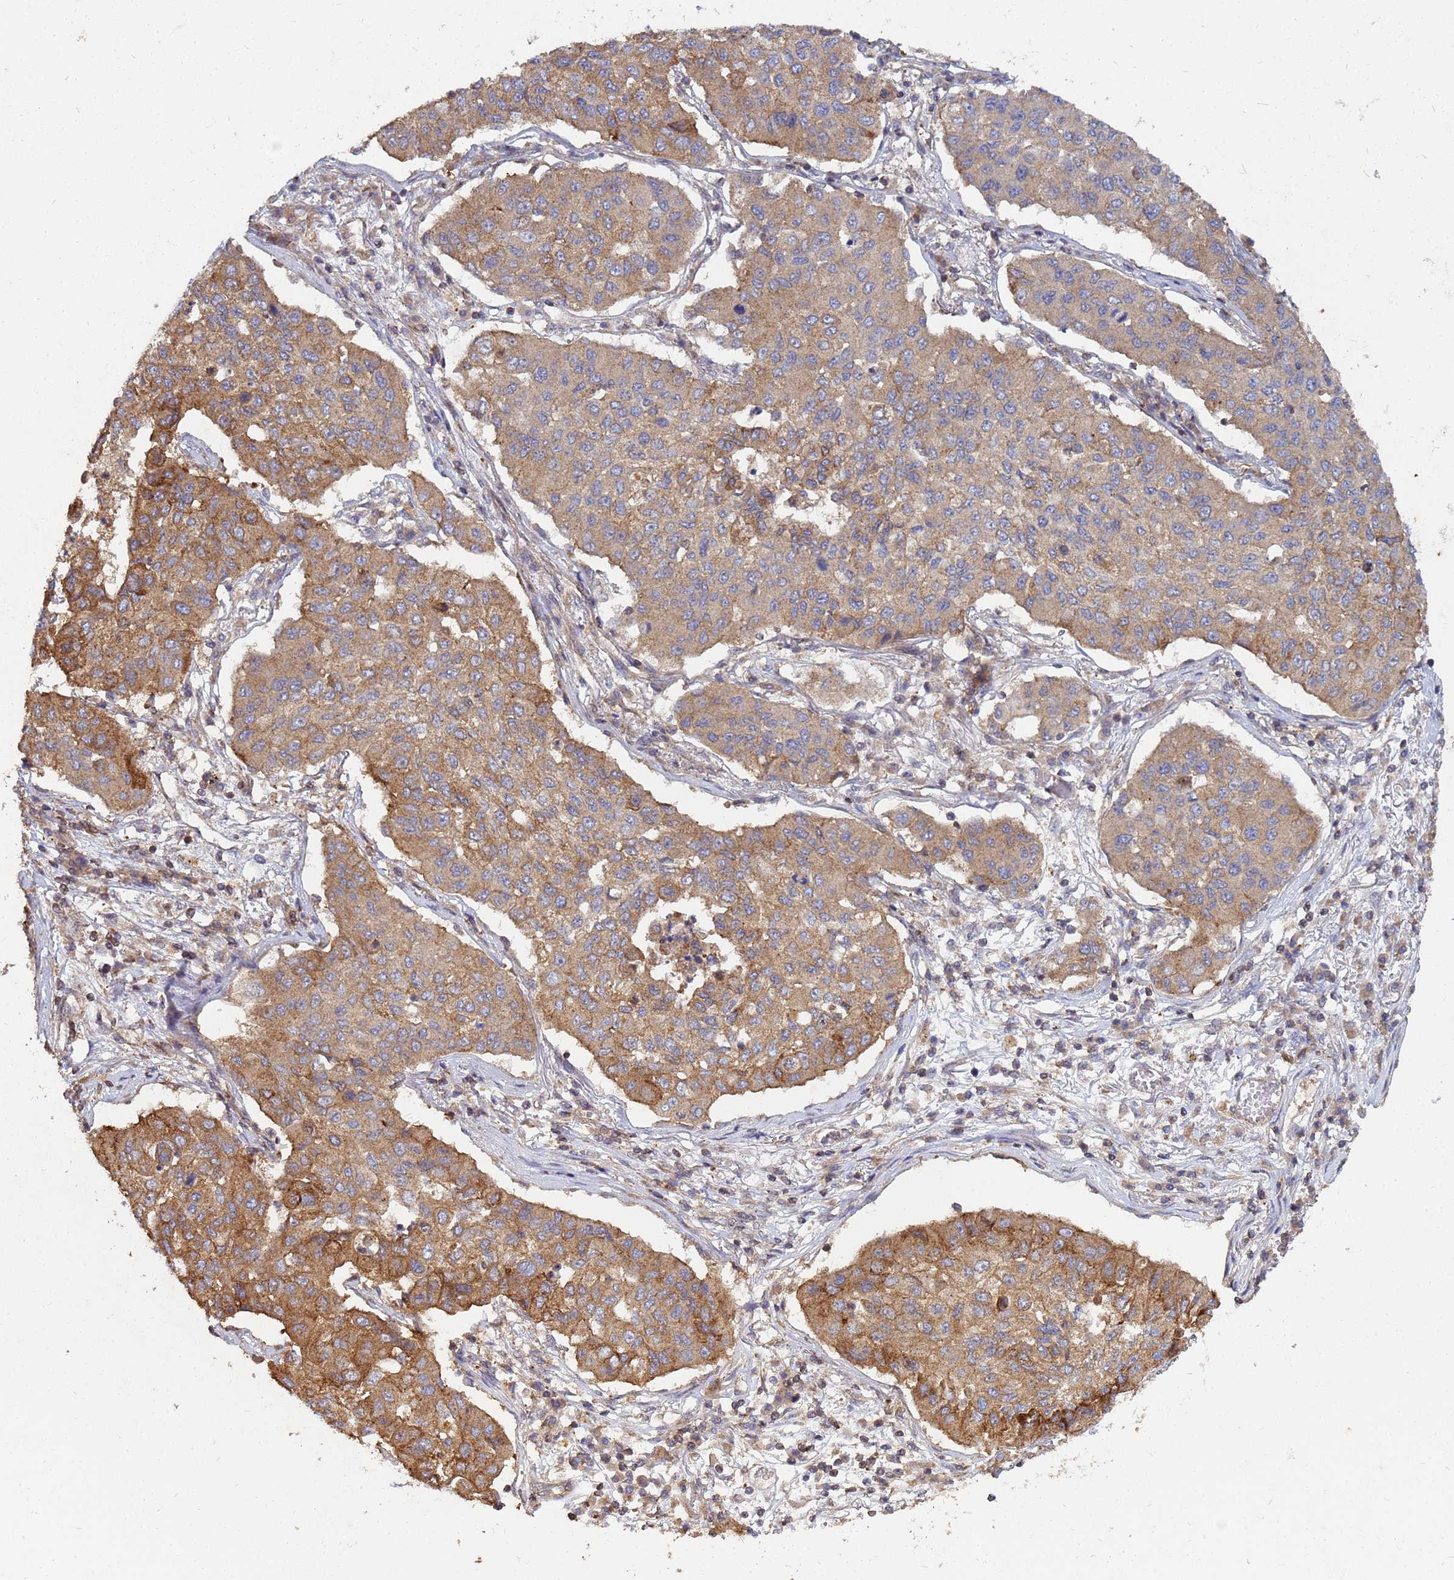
{"staining": {"intensity": "moderate", "quantity": ">75%", "location": "cytoplasmic/membranous"}, "tissue": "lung cancer", "cell_type": "Tumor cells", "image_type": "cancer", "snomed": [{"axis": "morphology", "description": "Squamous cell carcinoma, NOS"}, {"axis": "topography", "description": "Lung"}], "caption": "The image demonstrates a brown stain indicating the presence of a protein in the cytoplasmic/membranous of tumor cells in squamous cell carcinoma (lung).", "gene": "CDC34", "patient": {"sex": "male", "age": 74}}